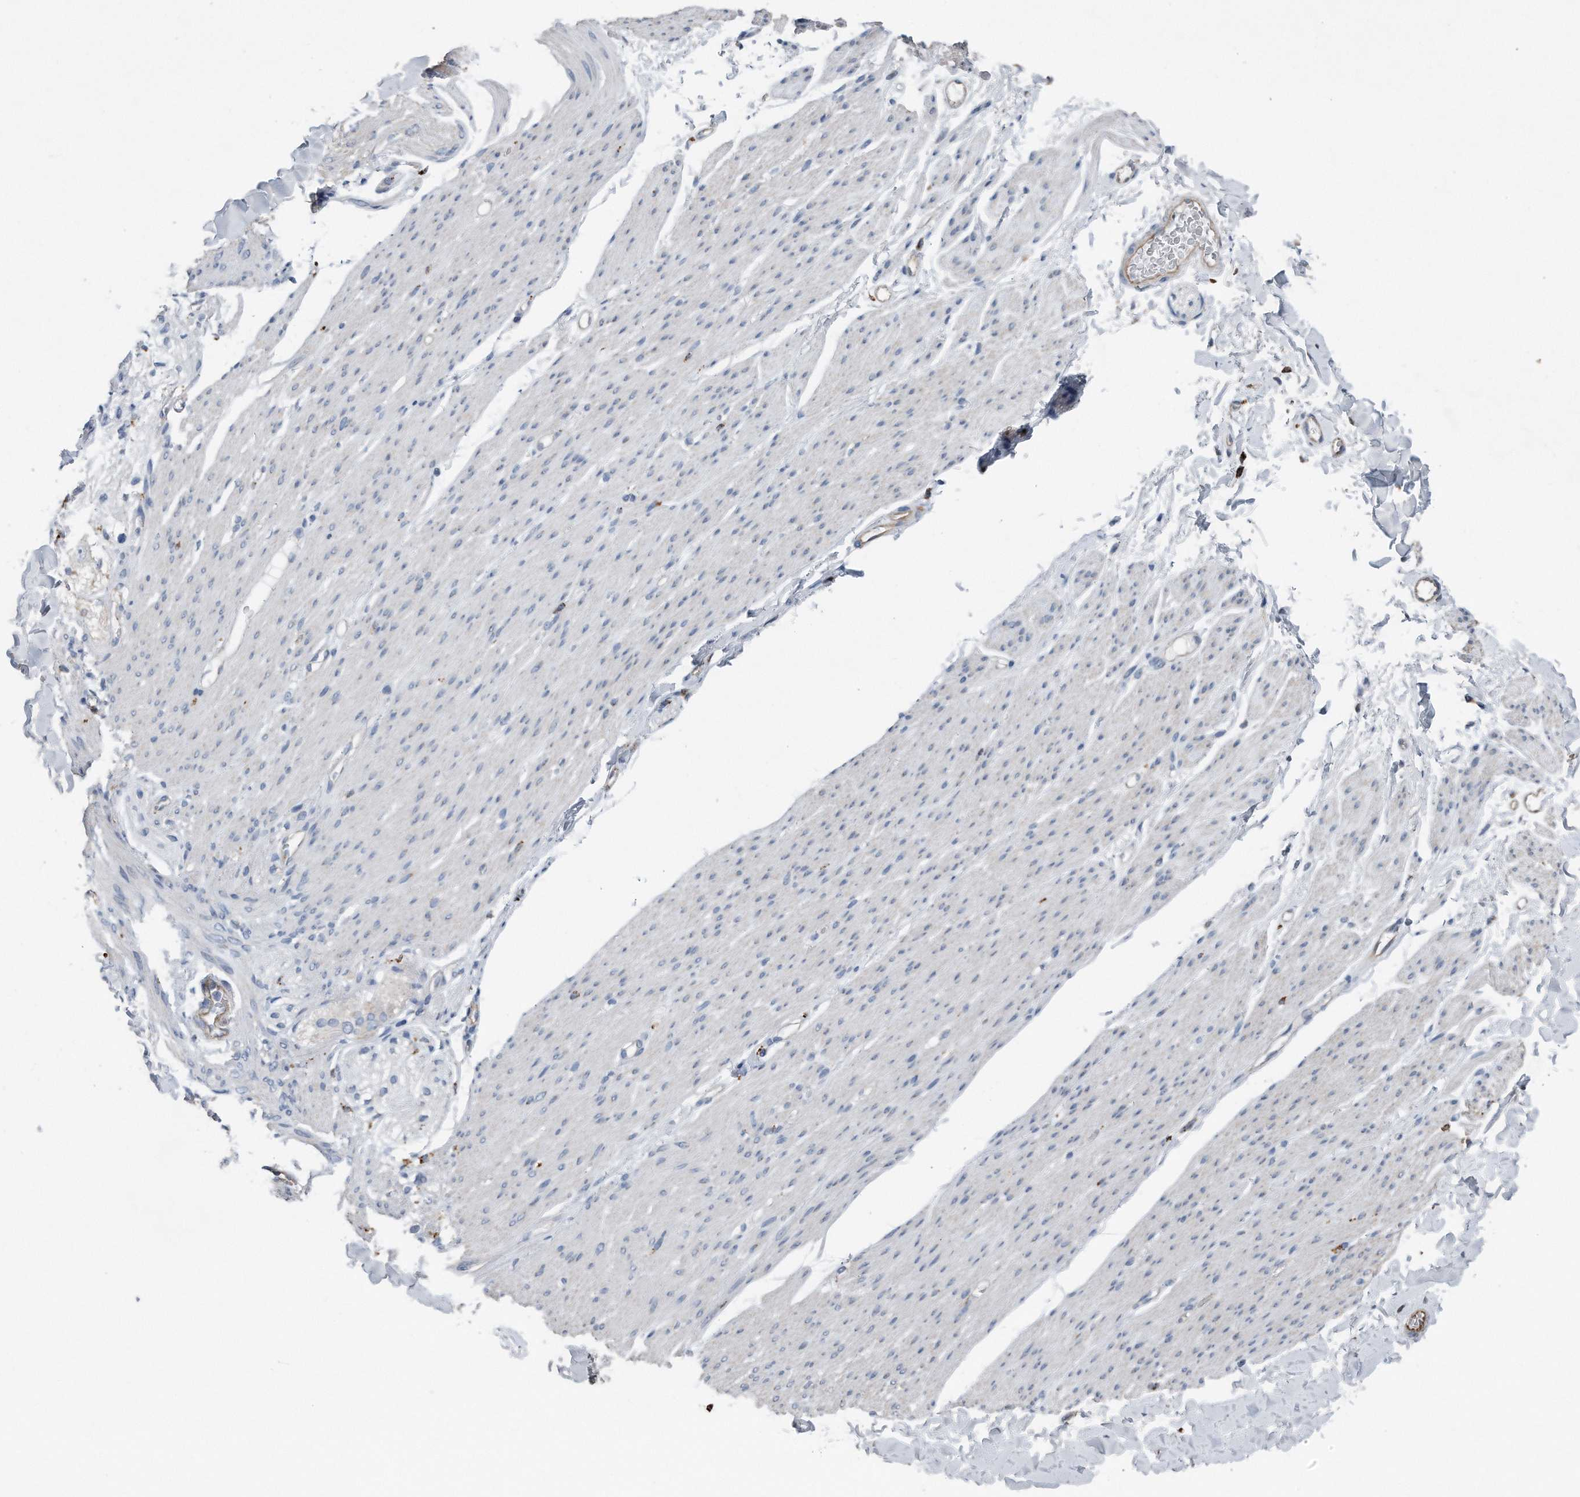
{"staining": {"intensity": "negative", "quantity": "none", "location": "none"}, "tissue": "smooth muscle", "cell_type": "Smooth muscle cells", "image_type": "normal", "snomed": [{"axis": "morphology", "description": "Normal tissue, NOS"}, {"axis": "topography", "description": "Colon"}, {"axis": "topography", "description": "Peripheral nerve tissue"}], "caption": "An immunohistochemistry (IHC) image of benign smooth muscle is shown. There is no staining in smooth muscle cells of smooth muscle.", "gene": "ZNF772", "patient": {"sex": "female", "age": 61}}